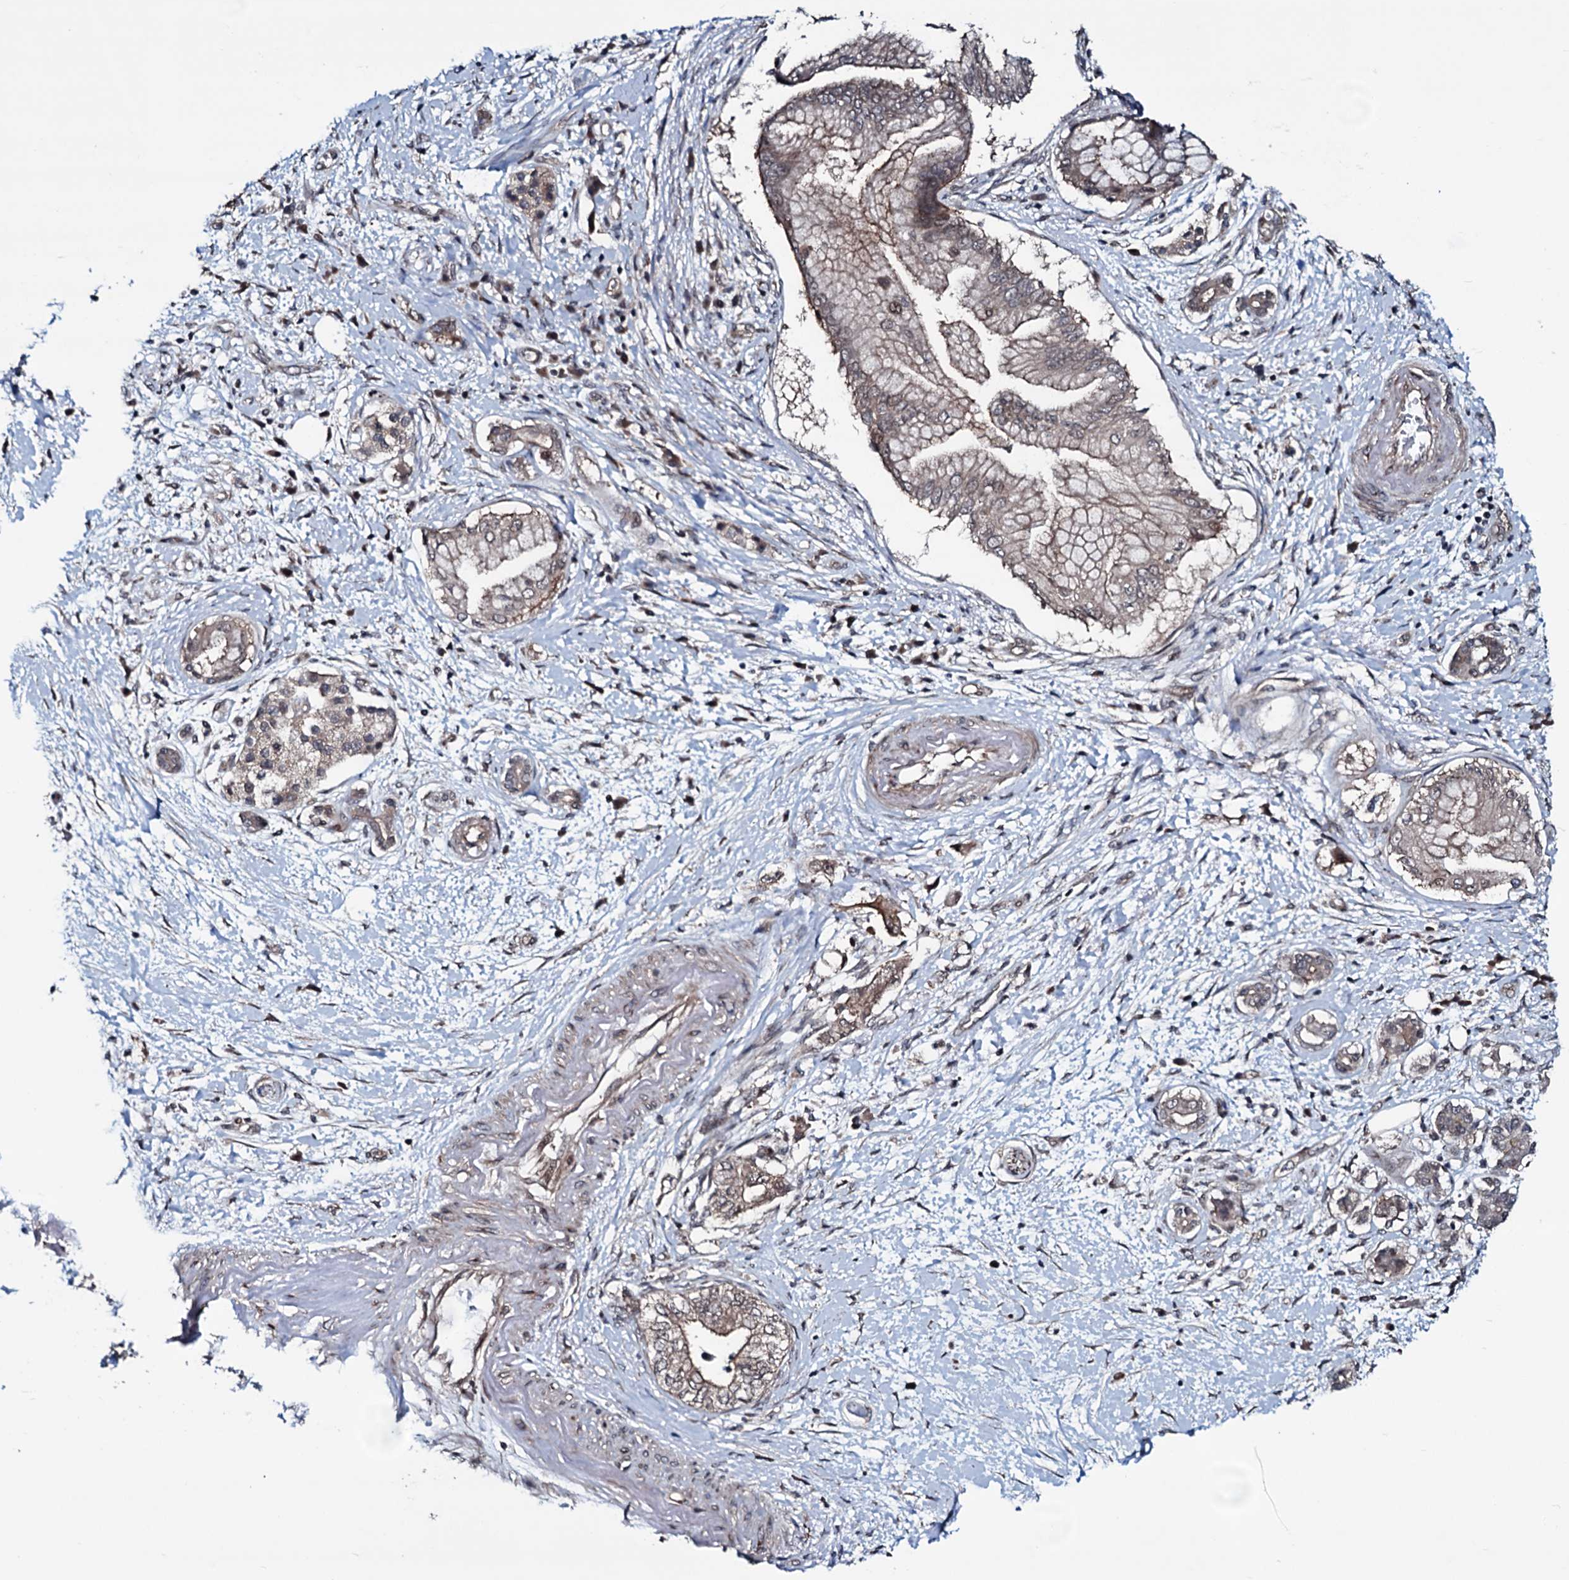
{"staining": {"intensity": "weak", "quantity": ">75%", "location": "cytoplasmic/membranous,nuclear"}, "tissue": "pancreatic cancer", "cell_type": "Tumor cells", "image_type": "cancer", "snomed": [{"axis": "morphology", "description": "Adenocarcinoma, NOS"}, {"axis": "topography", "description": "Pancreas"}], "caption": "Pancreatic cancer tissue shows weak cytoplasmic/membranous and nuclear positivity in approximately >75% of tumor cells, visualized by immunohistochemistry. (brown staining indicates protein expression, while blue staining denotes nuclei).", "gene": "OGFOD2", "patient": {"sex": "female", "age": 73}}